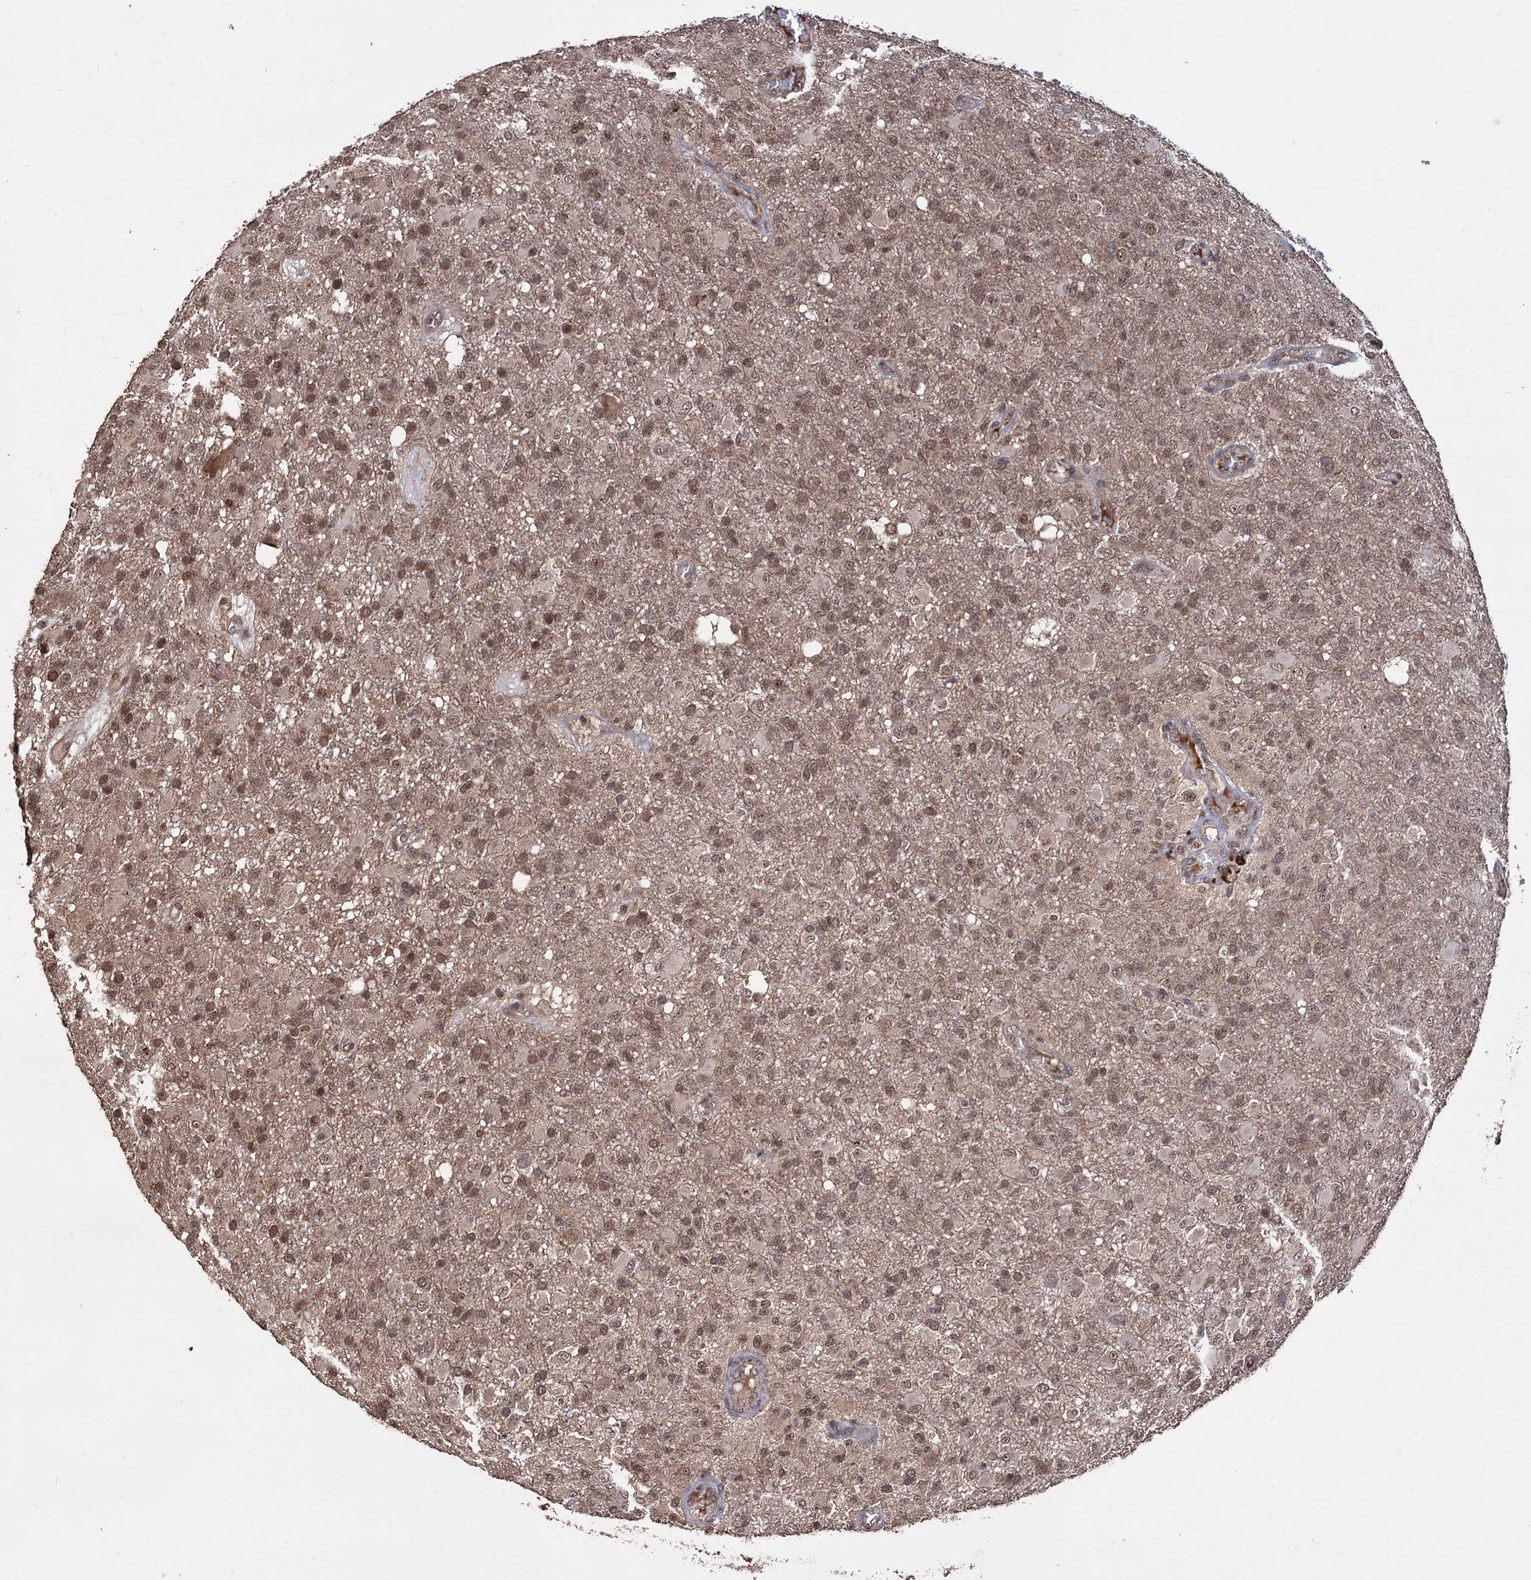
{"staining": {"intensity": "moderate", "quantity": ">75%", "location": "nuclear"}, "tissue": "glioma", "cell_type": "Tumor cells", "image_type": "cancer", "snomed": [{"axis": "morphology", "description": "Glioma, malignant, High grade"}, {"axis": "topography", "description": "Brain"}], "caption": "Tumor cells display medium levels of moderate nuclear expression in about >75% of cells in glioma.", "gene": "KLF5", "patient": {"sex": "female", "age": 74}}